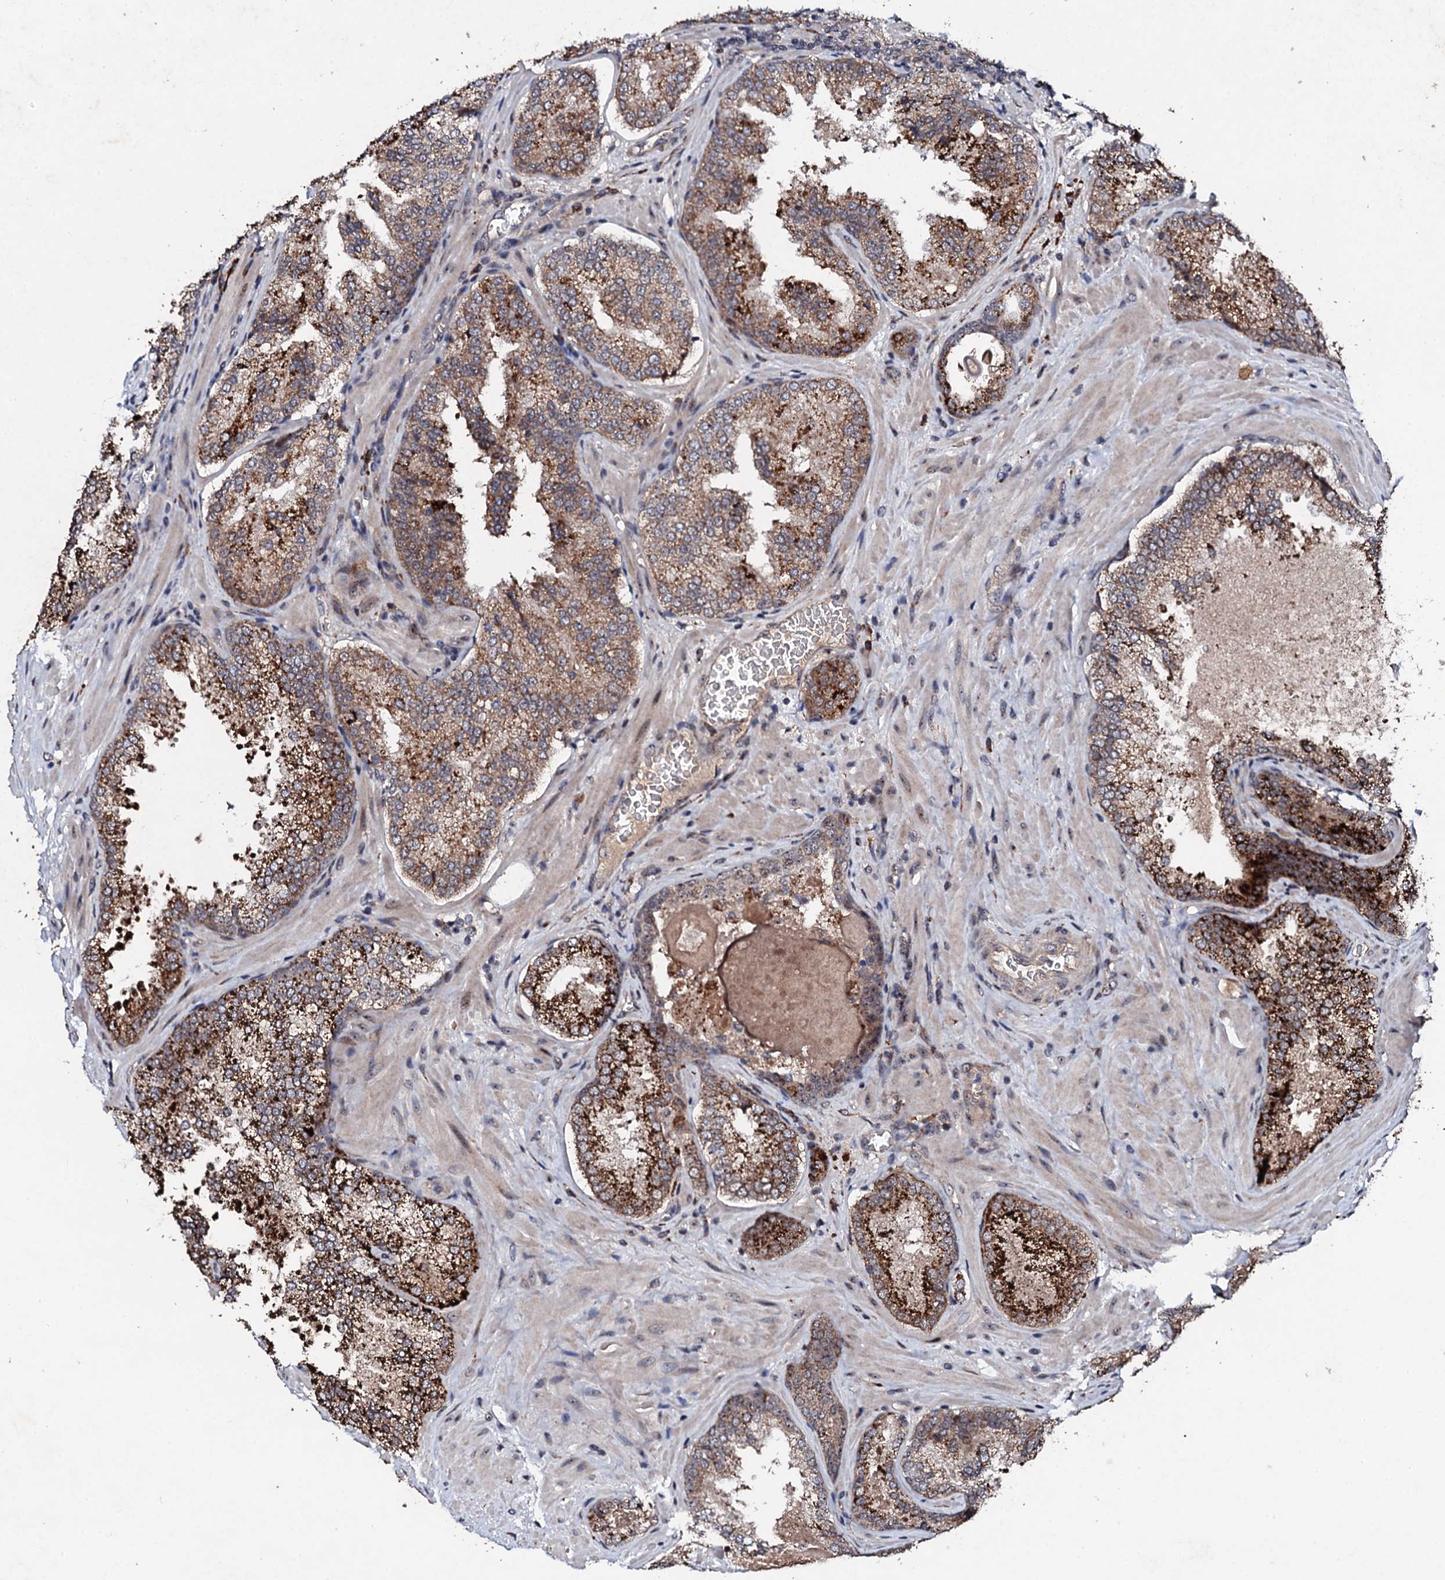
{"staining": {"intensity": "moderate", "quantity": ">75%", "location": "cytoplasmic/membranous,nuclear"}, "tissue": "prostate cancer", "cell_type": "Tumor cells", "image_type": "cancer", "snomed": [{"axis": "morphology", "description": "Adenocarcinoma, Low grade"}, {"axis": "topography", "description": "Prostate"}], "caption": "This histopathology image displays prostate adenocarcinoma (low-grade) stained with immunohistochemistry (IHC) to label a protein in brown. The cytoplasmic/membranous and nuclear of tumor cells show moderate positivity for the protein. Nuclei are counter-stained blue.", "gene": "FAM111A", "patient": {"sex": "male", "age": 74}}